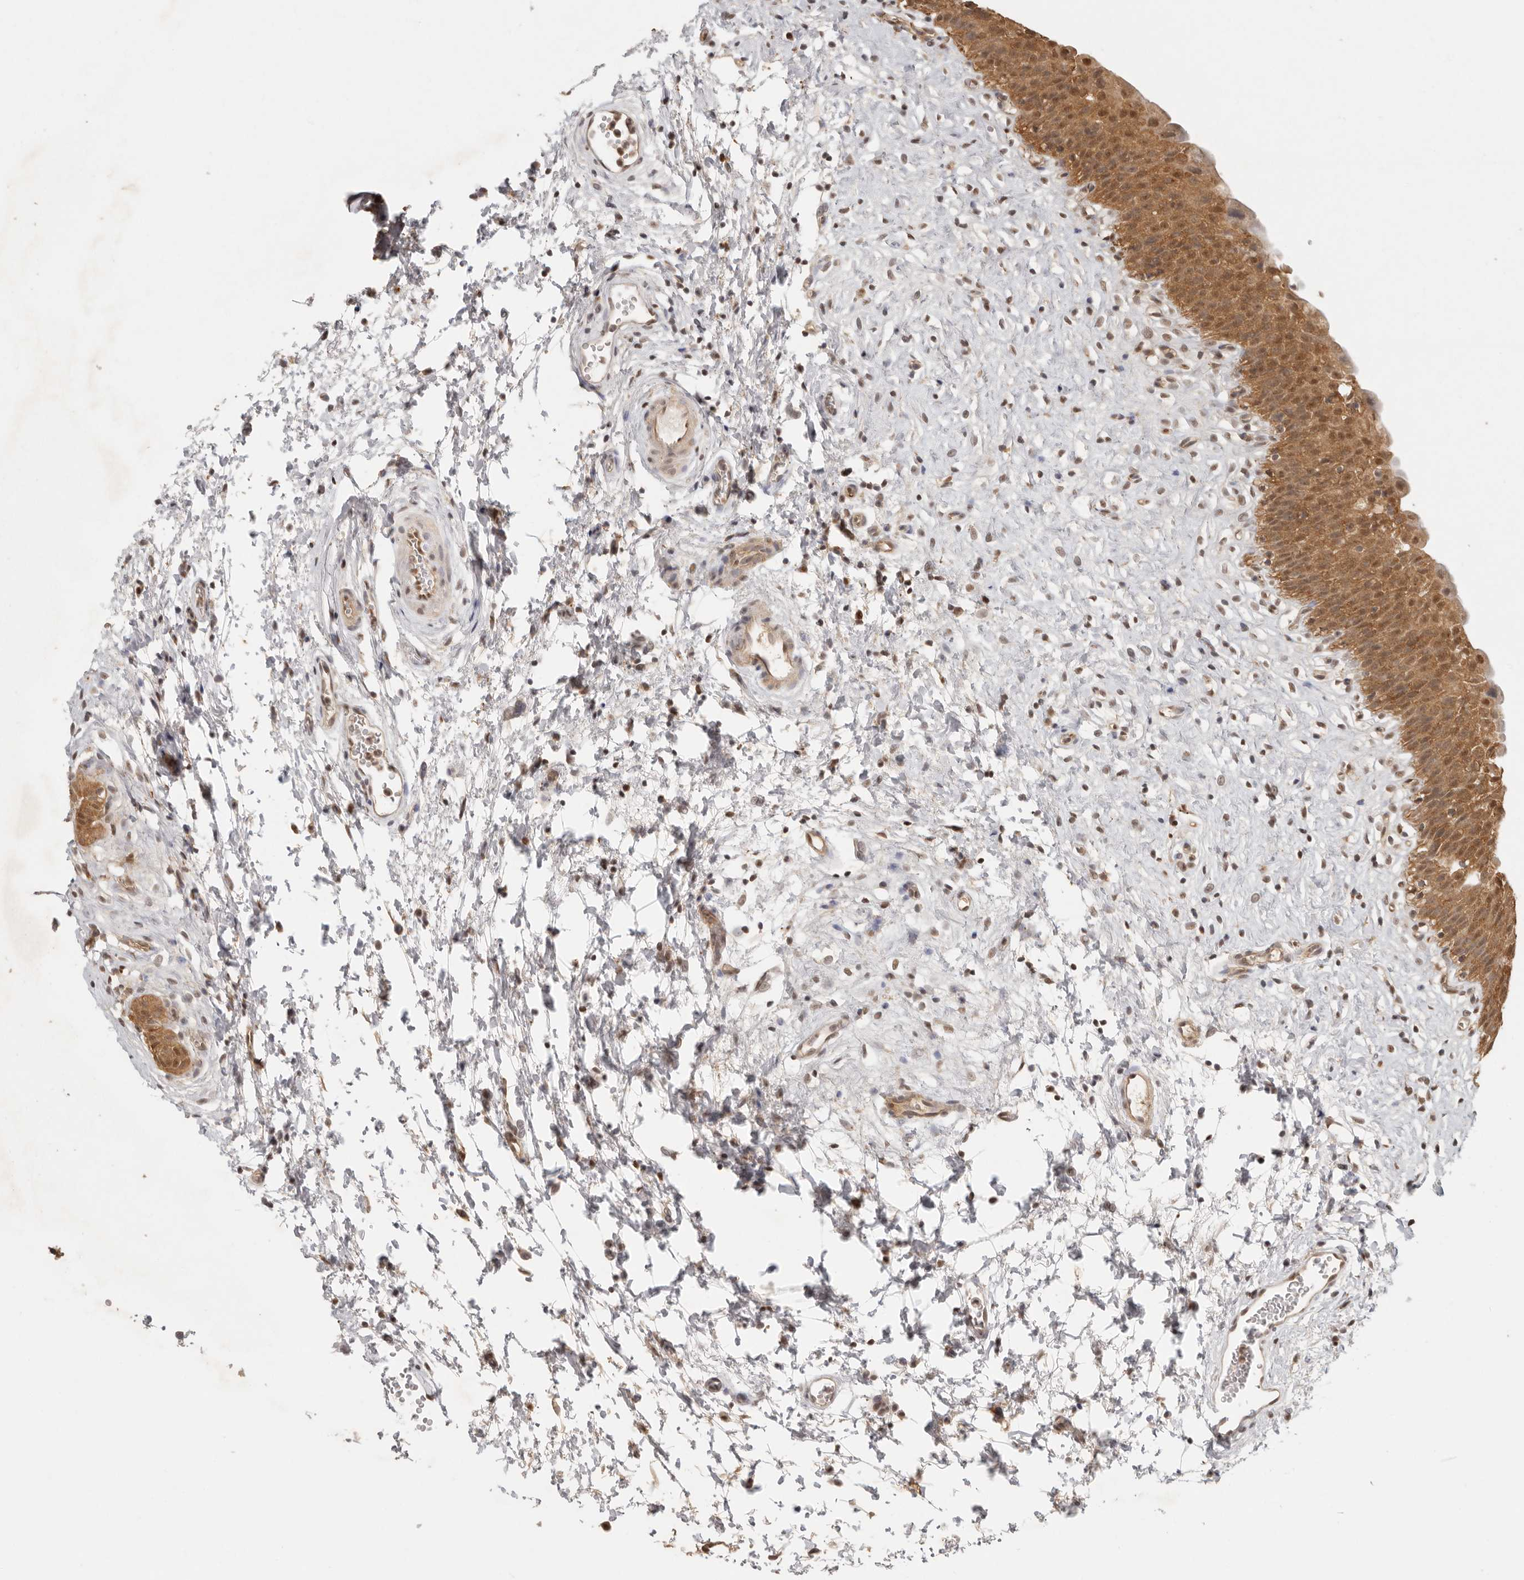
{"staining": {"intensity": "moderate", "quantity": ">75%", "location": "cytoplasmic/membranous,nuclear"}, "tissue": "urinary bladder", "cell_type": "Urothelial cells", "image_type": "normal", "snomed": [{"axis": "morphology", "description": "Normal tissue, NOS"}, {"axis": "topography", "description": "Urinary bladder"}], "caption": "Urinary bladder stained with DAB (3,3'-diaminobenzidine) IHC shows medium levels of moderate cytoplasmic/membranous,nuclear positivity in approximately >75% of urothelial cells. The protein is stained brown, and the nuclei are stained in blue (DAB IHC with brightfield microscopy, high magnification).", "gene": "PSMA5", "patient": {"sex": "male", "age": 51}}